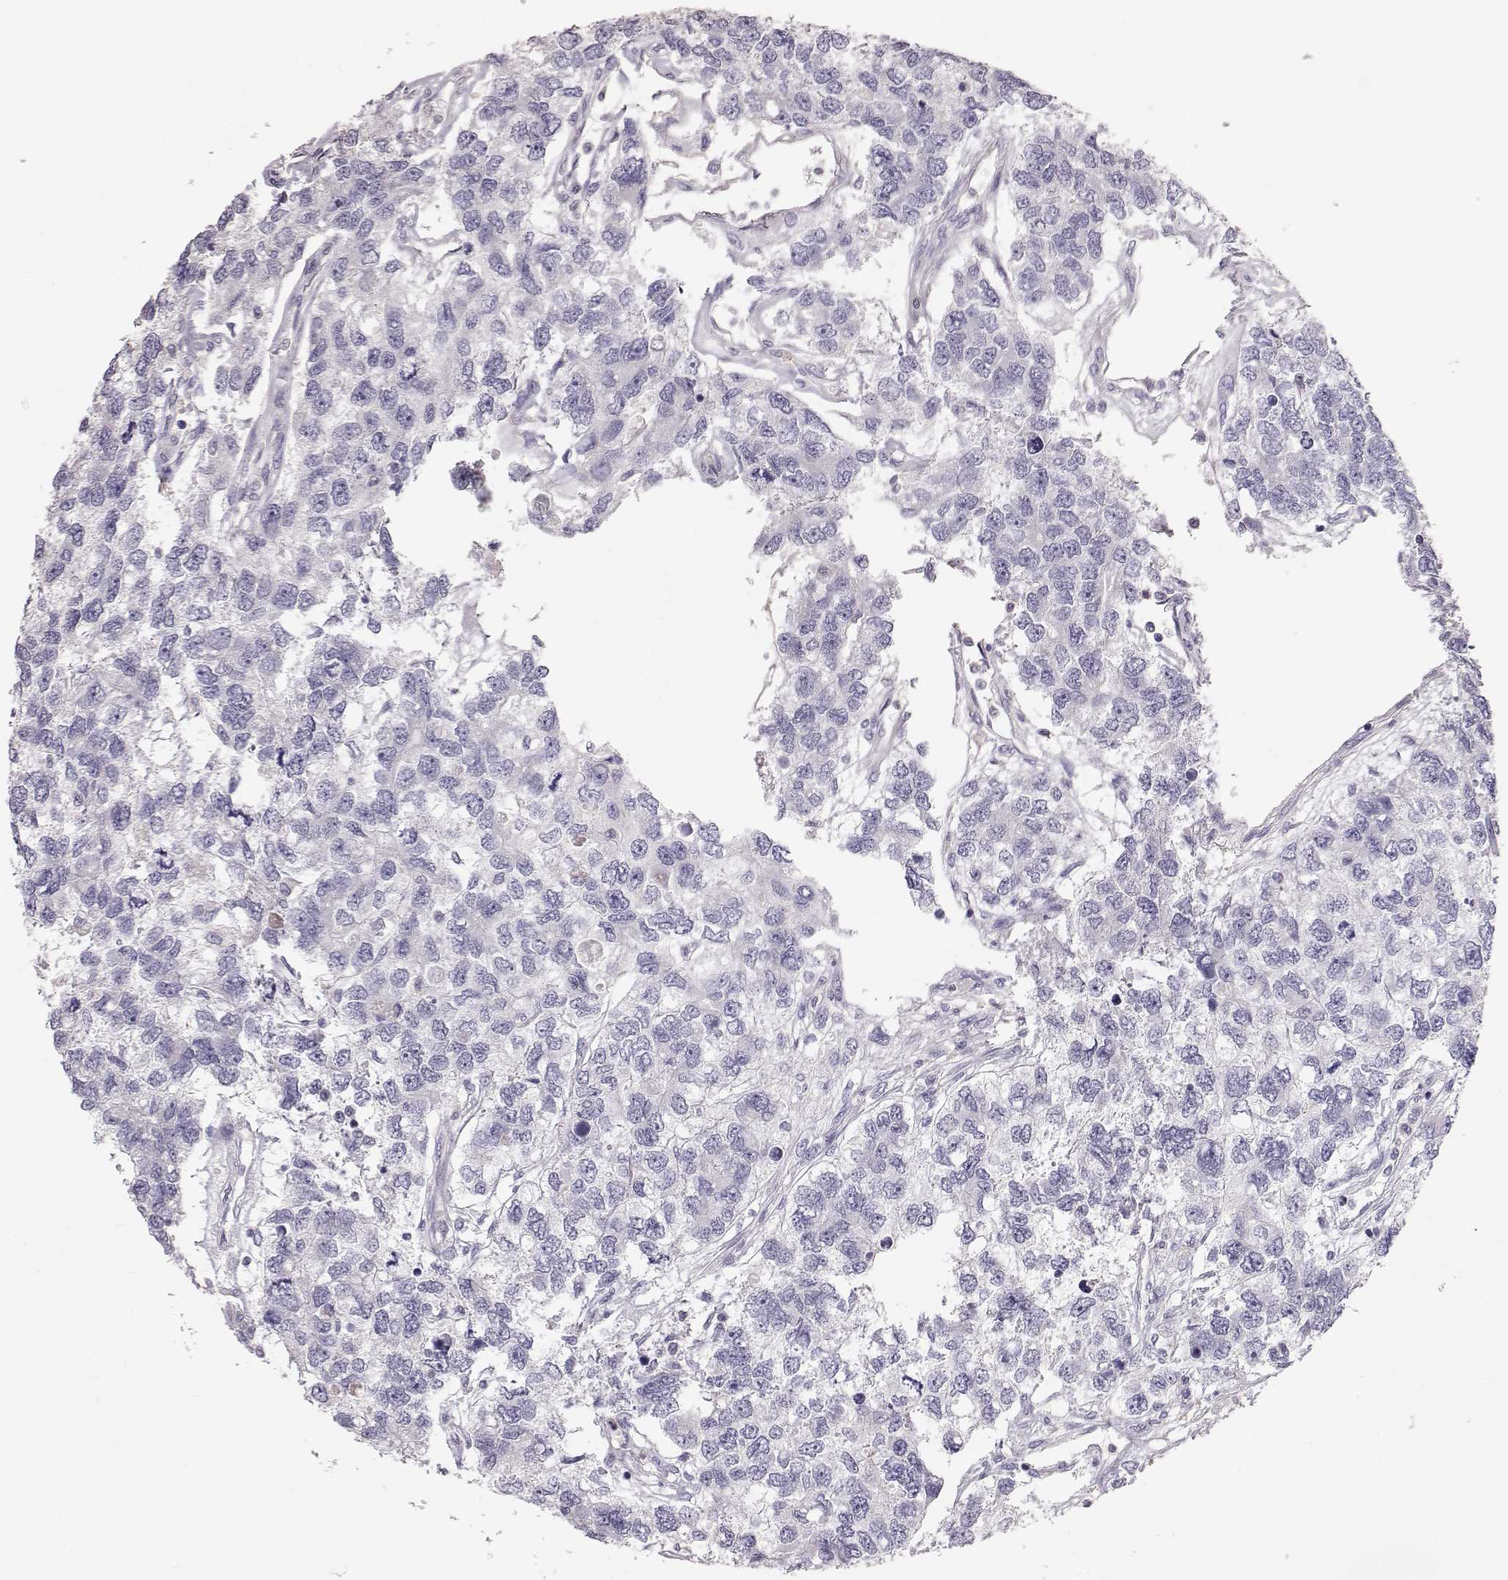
{"staining": {"intensity": "negative", "quantity": "none", "location": "none"}, "tissue": "testis cancer", "cell_type": "Tumor cells", "image_type": "cancer", "snomed": [{"axis": "morphology", "description": "Seminoma, NOS"}, {"axis": "topography", "description": "Testis"}], "caption": "The IHC micrograph has no significant expression in tumor cells of testis cancer tissue. (Brightfield microscopy of DAB IHC at high magnification).", "gene": "POU1F1", "patient": {"sex": "male", "age": 52}}